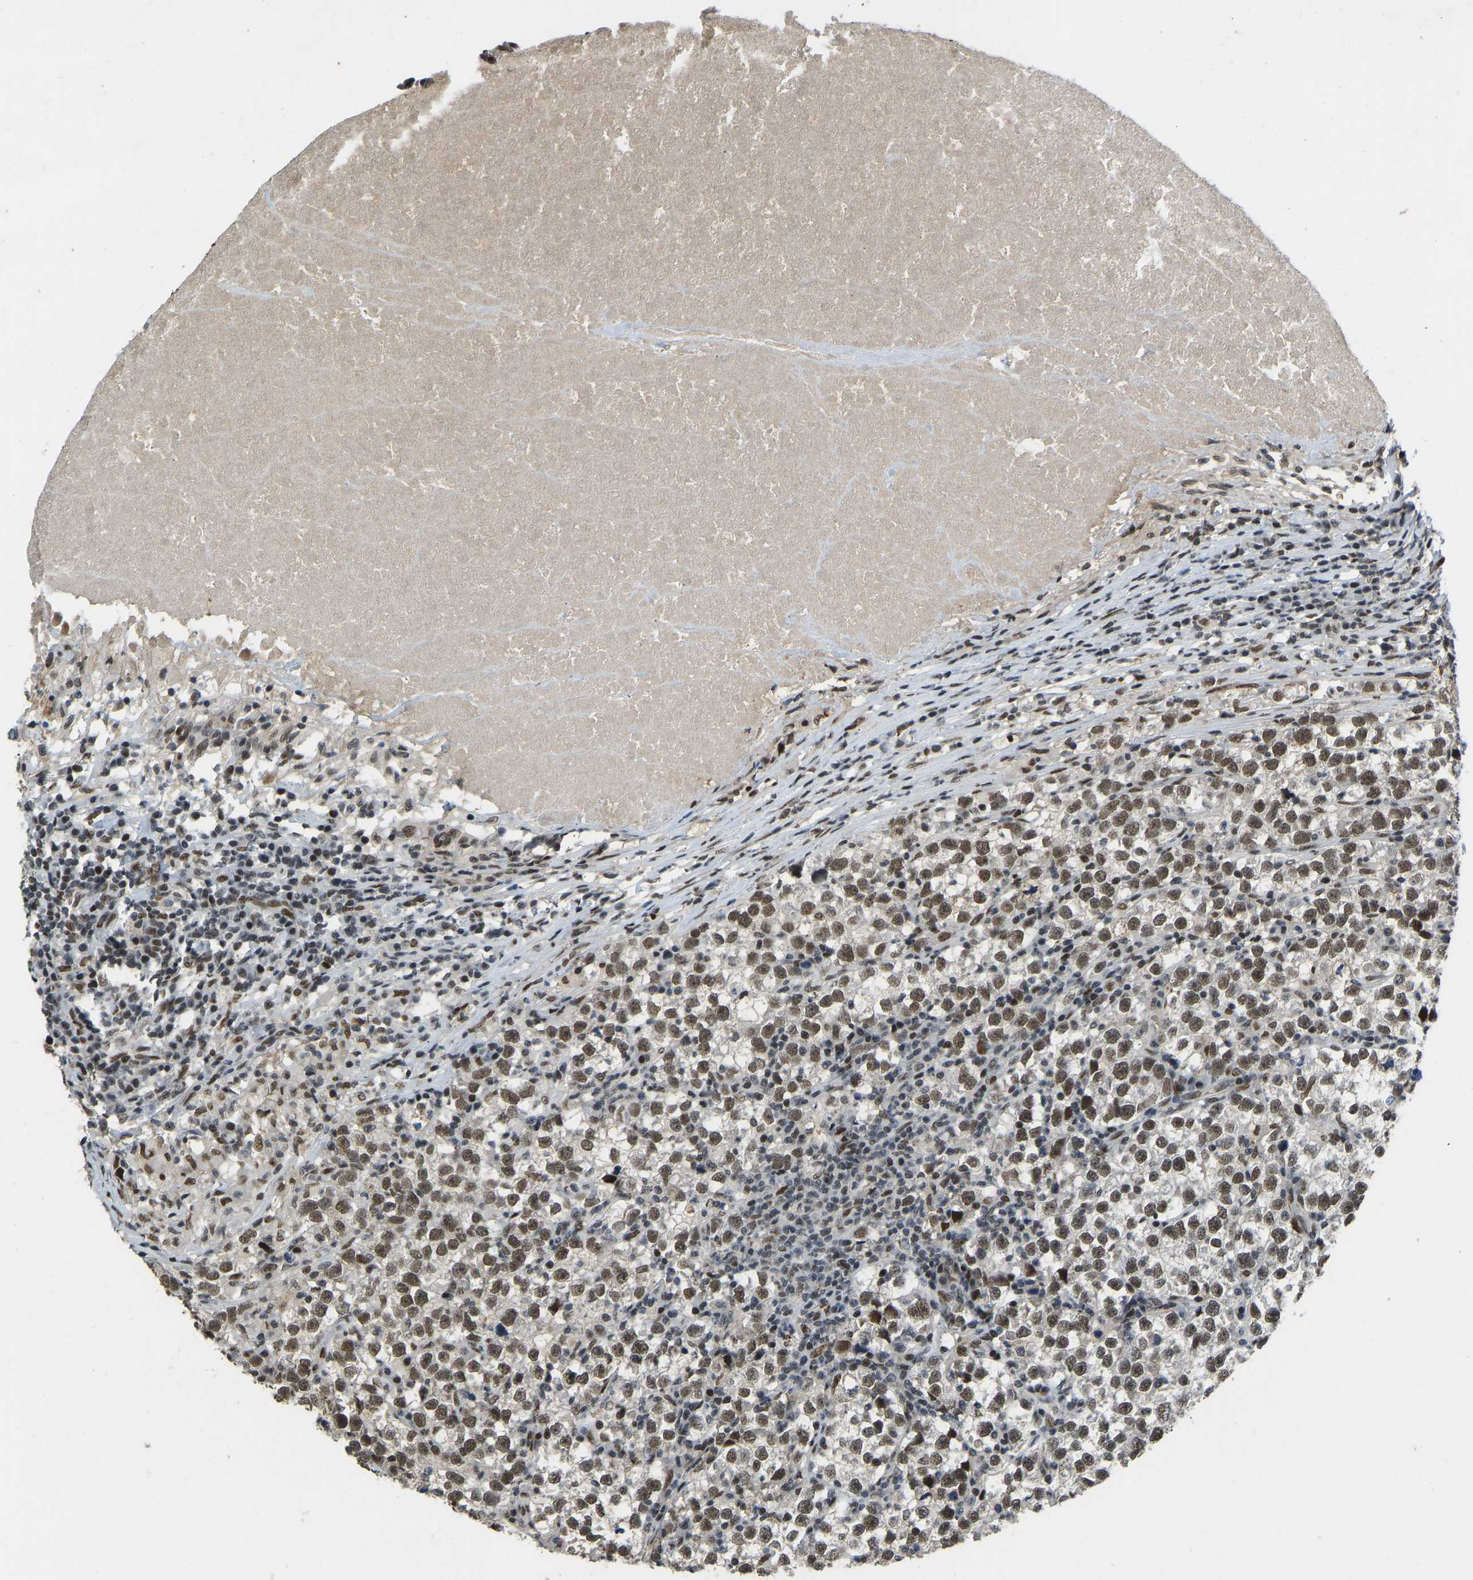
{"staining": {"intensity": "moderate", "quantity": ">75%", "location": "nuclear"}, "tissue": "testis cancer", "cell_type": "Tumor cells", "image_type": "cancer", "snomed": [{"axis": "morphology", "description": "Normal tissue, NOS"}, {"axis": "morphology", "description": "Seminoma, NOS"}, {"axis": "topography", "description": "Testis"}], "caption": "This photomicrograph shows immunohistochemistry (IHC) staining of human testis seminoma, with medium moderate nuclear staining in about >75% of tumor cells.", "gene": "FOXK1", "patient": {"sex": "male", "age": 43}}